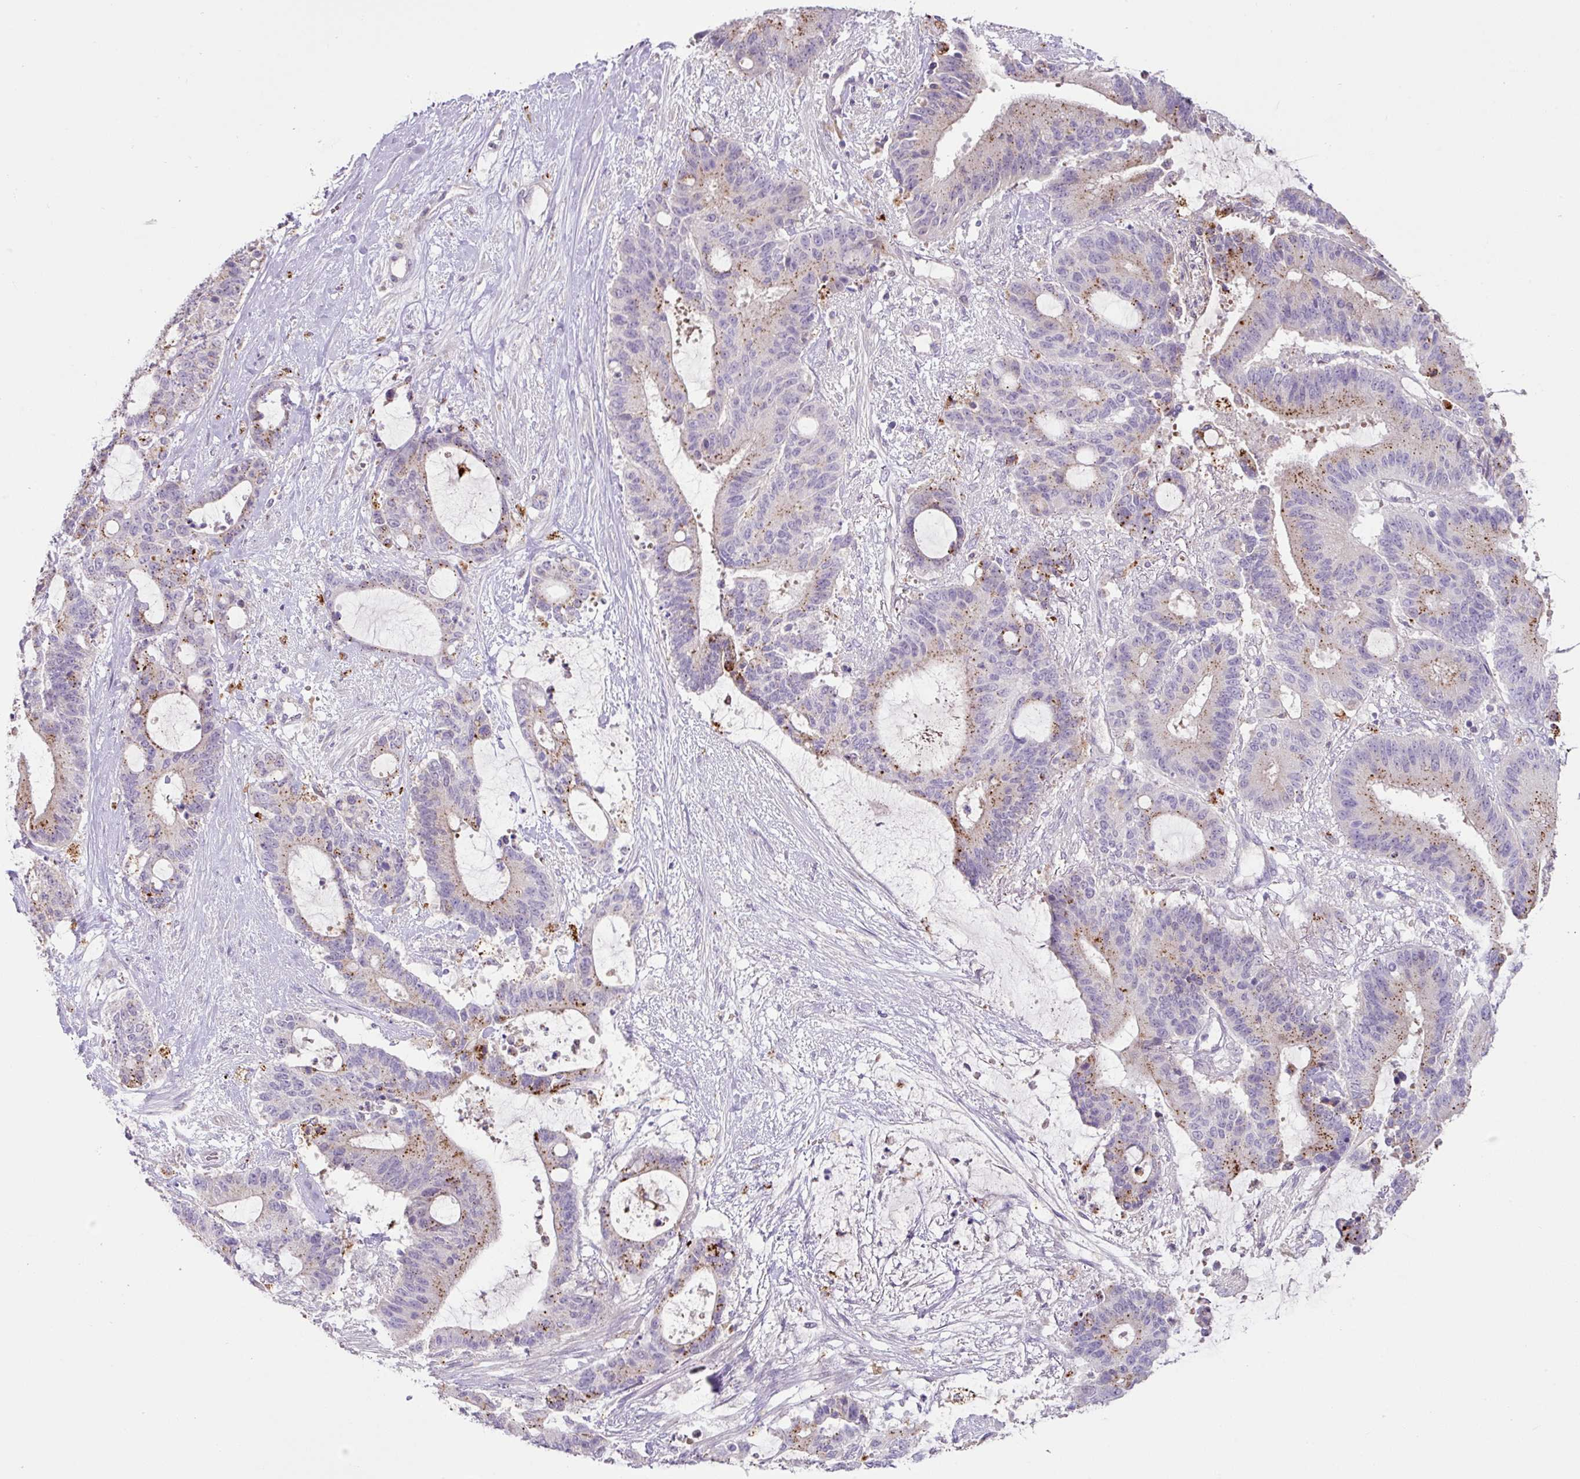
{"staining": {"intensity": "moderate", "quantity": "25%-75%", "location": "cytoplasmic/membranous"}, "tissue": "liver cancer", "cell_type": "Tumor cells", "image_type": "cancer", "snomed": [{"axis": "morphology", "description": "Normal tissue, NOS"}, {"axis": "morphology", "description": "Cholangiocarcinoma"}, {"axis": "topography", "description": "Liver"}, {"axis": "topography", "description": "Peripheral nerve tissue"}], "caption": "Liver cancer (cholangiocarcinoma) stained for a protein (brown) demonstrates moderate cytoplasmic/membranous positive positivity in approximately 25%-75% of tumor cells.", "gene": "PLEKHH3", "patient": {"sex": "female", "age": 73}}